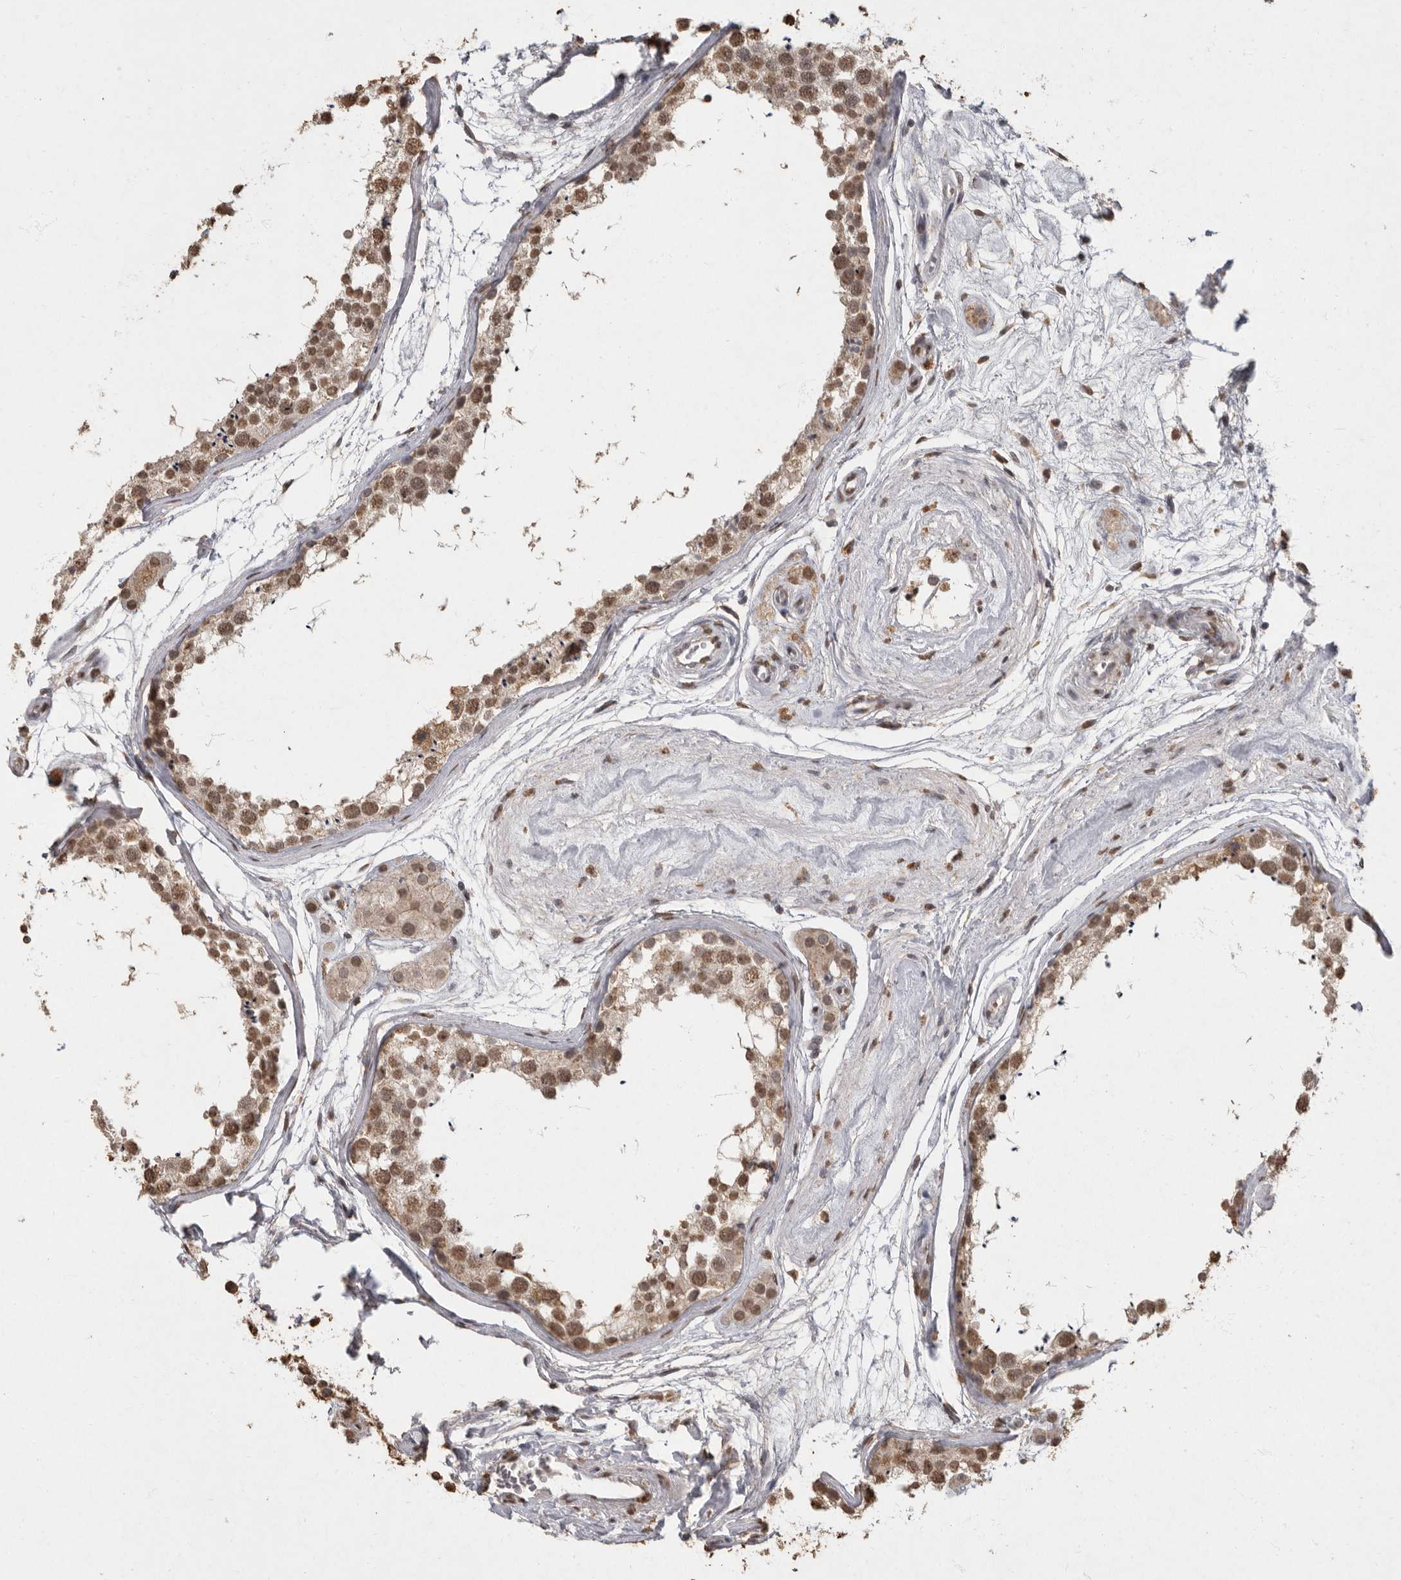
{"staining": {"intensity": "moderate", "quantity": ">75%", "location": "cytoplasmic/membranous,nuclear"}, "tissue": "testis", "cell_type": "Cells in seminiferous ducts", "image_type": "normal", "snomed": [{"axis": "morphology", "description": "Normal tissue, NOS"}, {"axis": "topography", "description": "Testis"}], "caption": "Protein expression by immunohistochemistry displays moderate cytoplasmic/membranous,nuclear staining in about >75% of cells in seminiferous ducts in unremarkable testis.", "gene": "NBL1", "patient": {"sex": "male", "age": 56}}